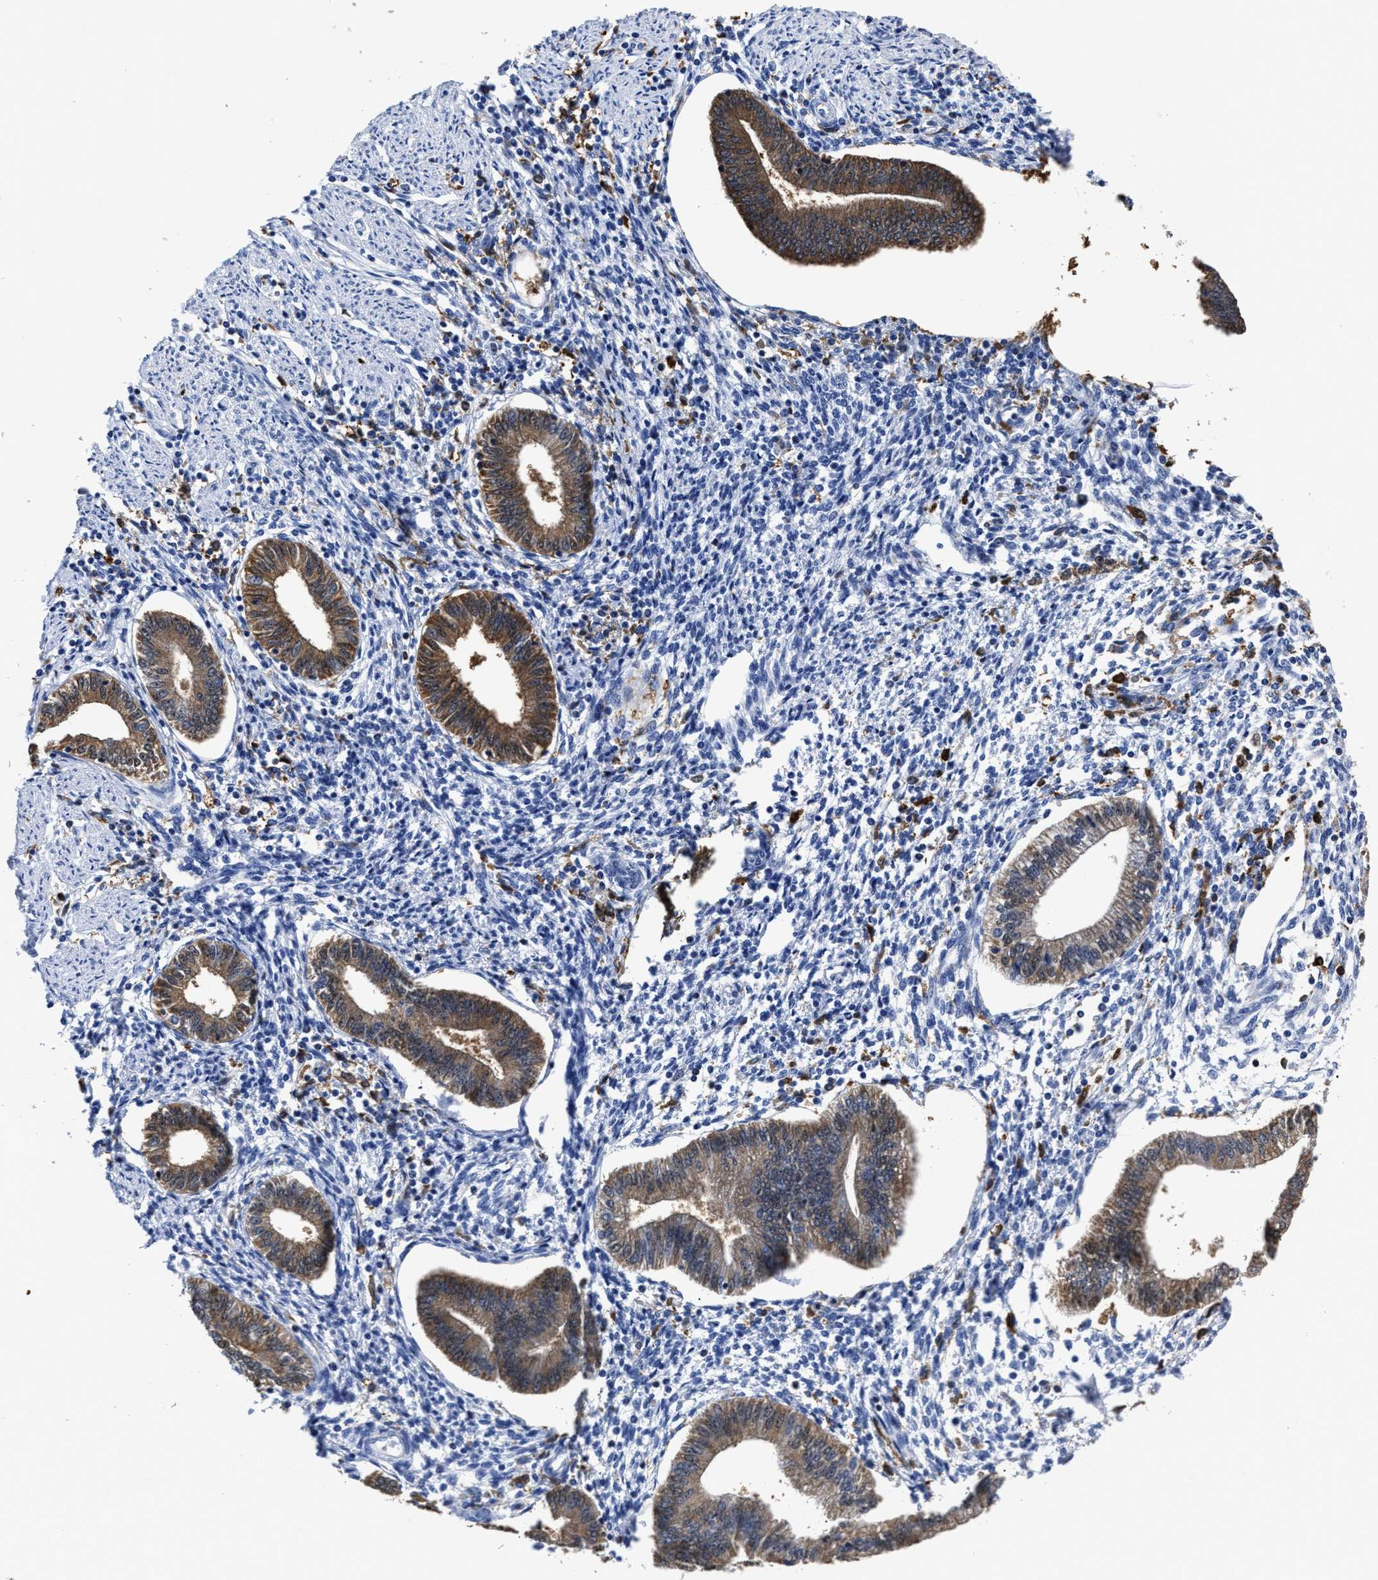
{"staining": {"intensity": "negative", "quantity": "none", "location": "none"}, "tissue": "endometrium", "cell_type": "Cells in endometrial stroma", "image_type": "normal", "snomed": [{"axis": "morphology", "description": "Normal tissue, NOS"}, {"axis": "topography", "description": "Endometrium"}], "caption": "Immunohistochemical staining of benign human endometrium shows no significant staining in cells in endometrial stroma.", "gene": "PRPF4B", "patient": {"sex": "female", "age": 50}}